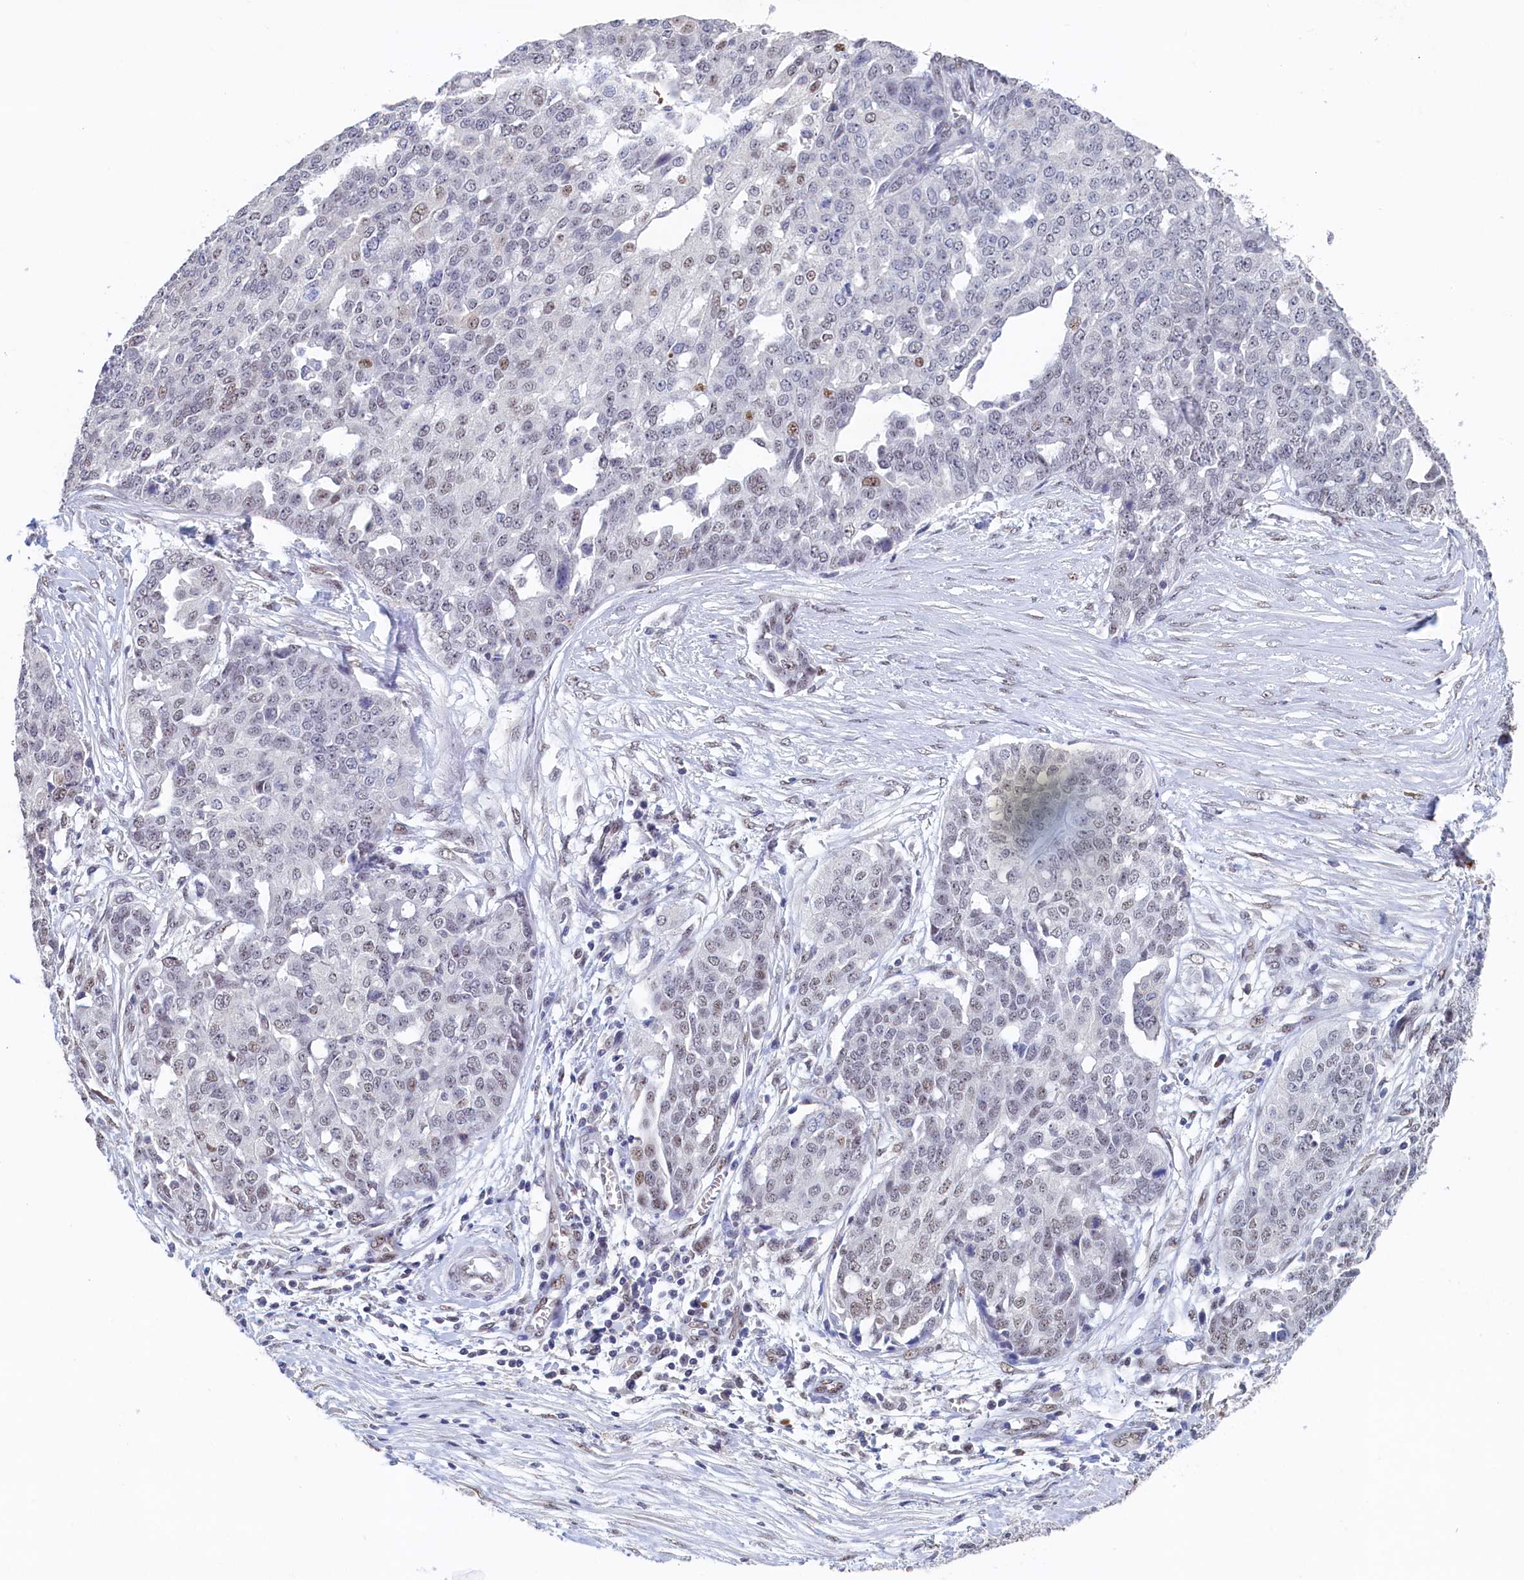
{"staining": {"intensity": "weak", "quantity": "<25%", "location": "nuclear"}, "tissue": "ovarian cancer", "cell_type": "Tumor cells", "image_type": "cancer", "snomed": [{"axis": "morphology", "description": "Cystadenocarcinoma, serous, NOS"}, {"axis": "topography", "description": "Soft tissue"}, {"axis": "topography", "description": "Ovary"}], "caption": "The immunohistochemistry photomicrograph has no significant expression in tumor cells of ovarian cancer tissue.", "gene": "MOSPD3", "patient": {"sex": "female", "age": 57}}